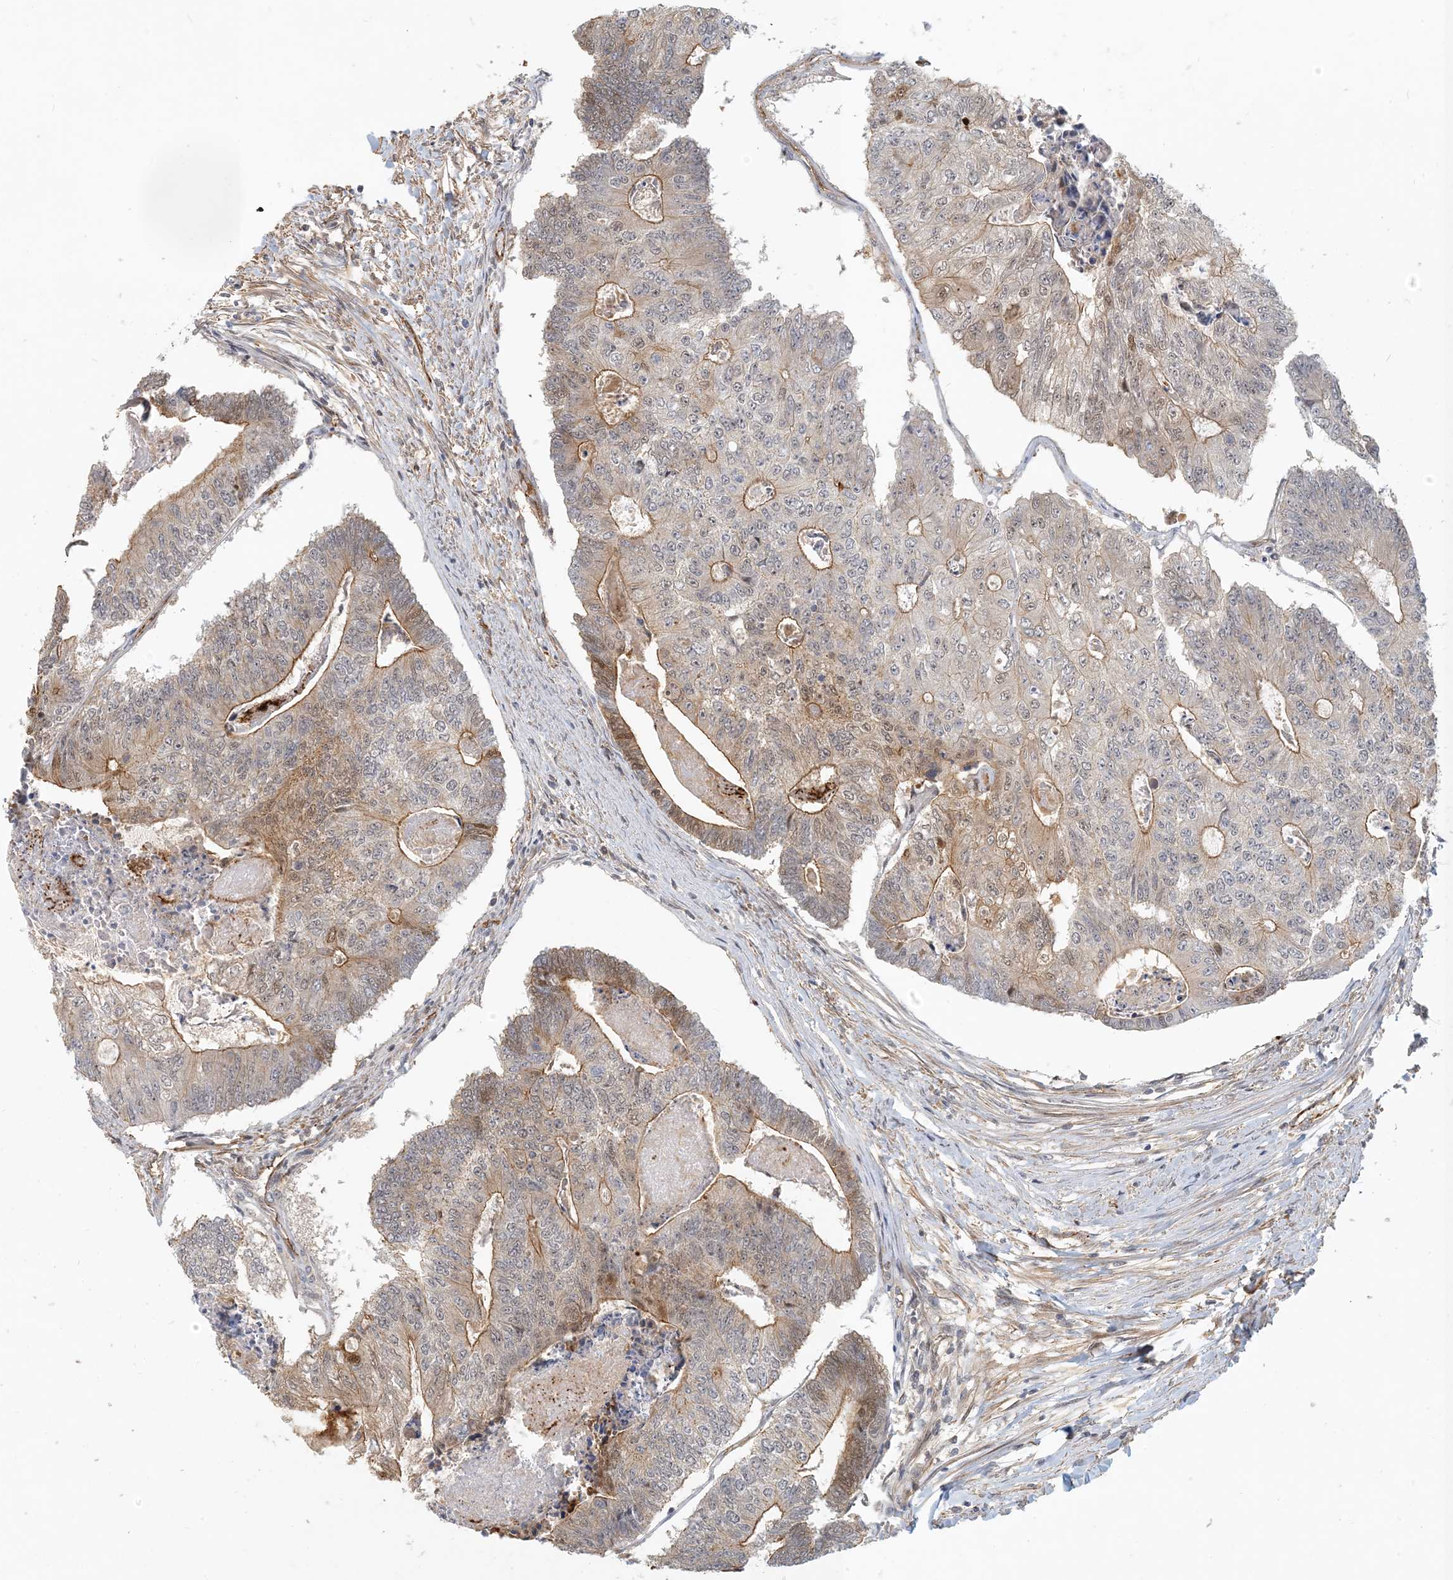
{"staining": {"intensity": "moderate", "quantity": "<25%", "location": "cytoplasmic/membranous,nuclear"}, "tissue": "colorectal cancer", "cell_type": "Tumor cells", "image_type": "cancer", "snomed": [{"axis": "morphology", "description": "Adenocarcinoma, NOS"}, {"axis": "topography", "description": "Colon"}], "caption": "Colorectal cancer (adenocarcinoma) tissue displays moderate cytoplasmic/membranous and nuclear positivity in approximately <25% of tumor cells (Brightfield microscopy of DAB IHC at high magnification).", "gene": "MAPKBP1", "patient": {"sex": "female", "age": 67}}